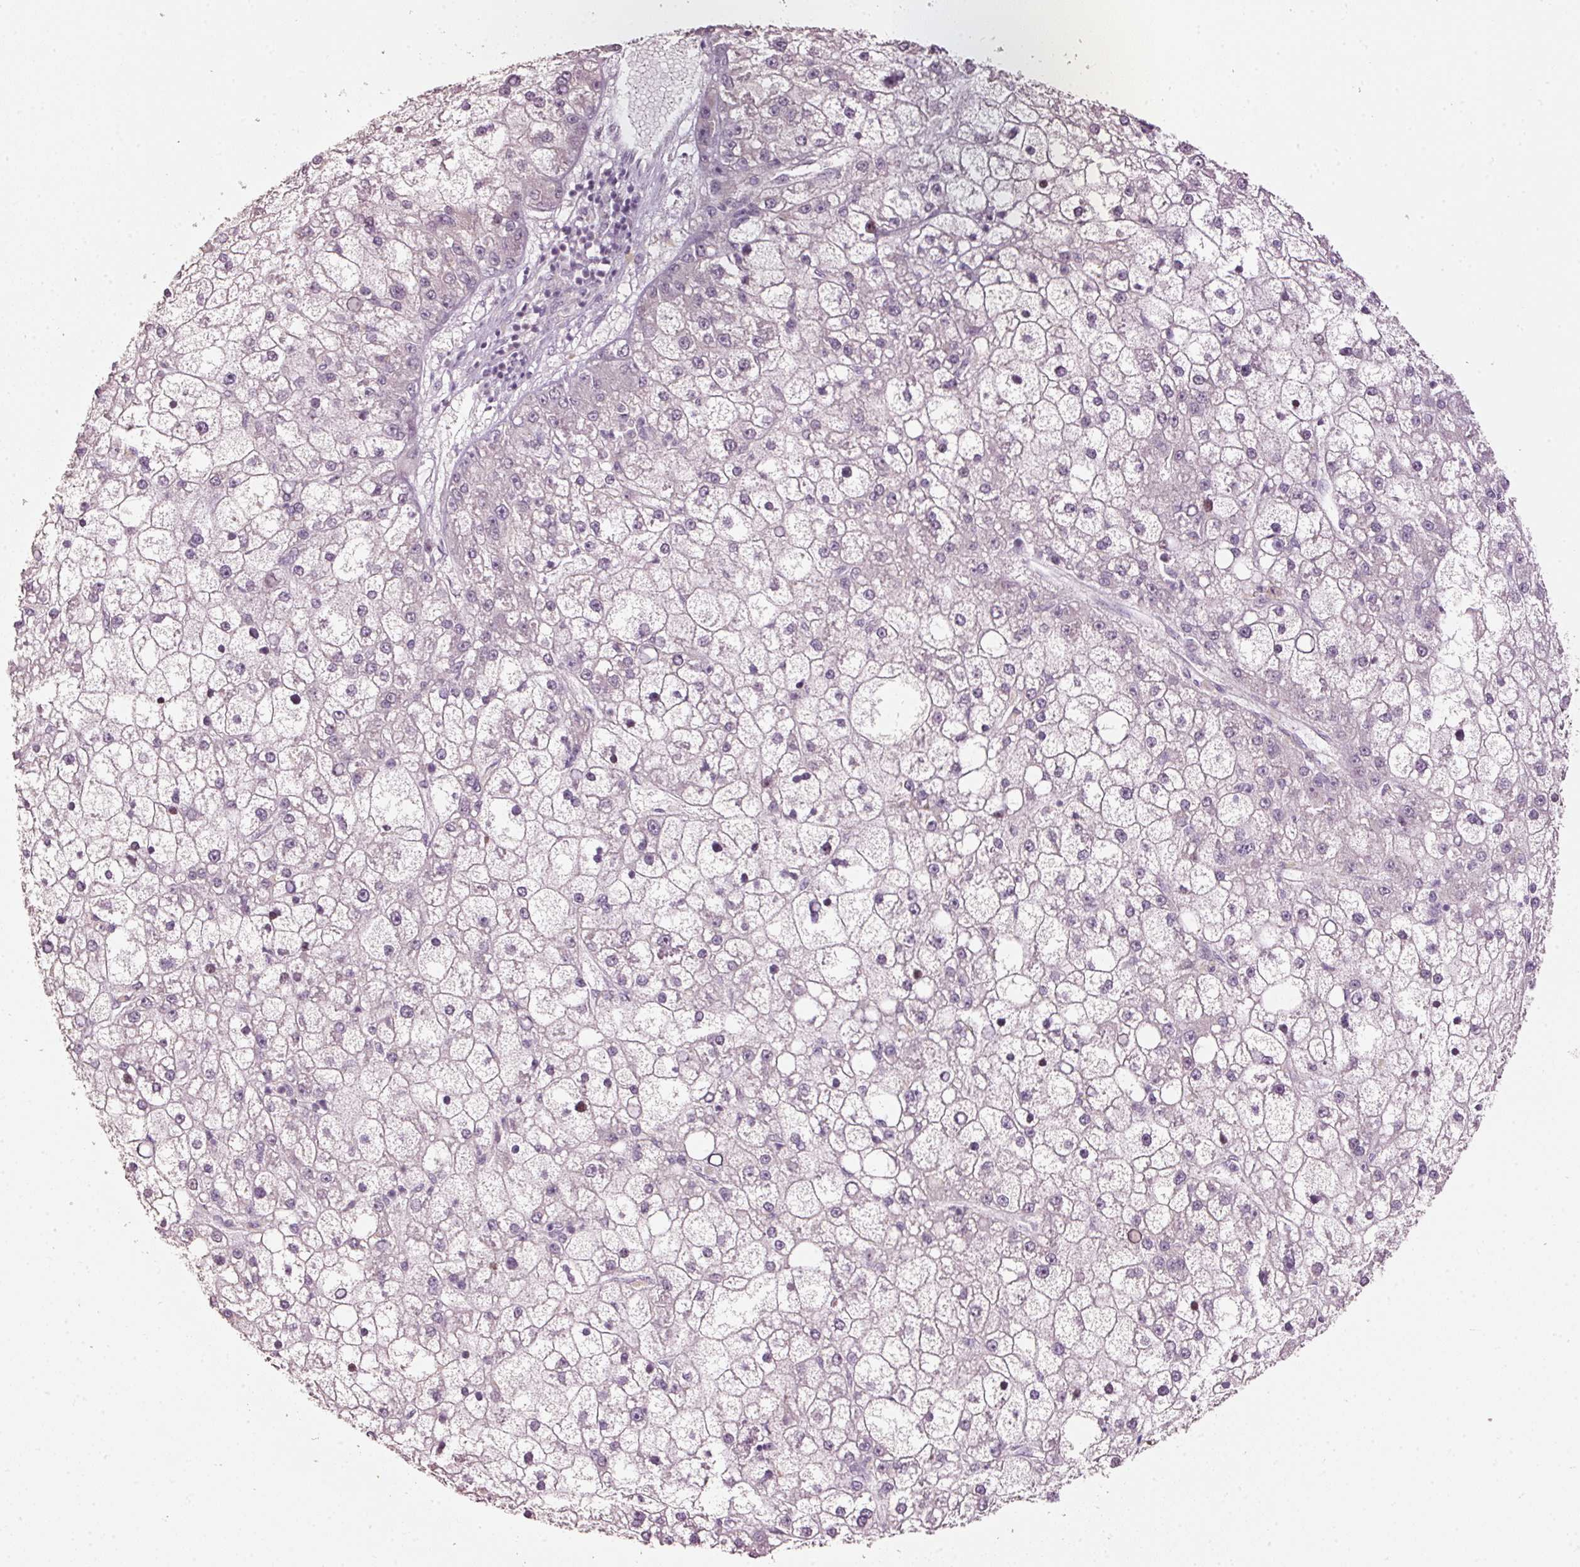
{"staining": {"intensity": "negative", "quantity": "none", "location": "none"}, "tissue": "liver cancer", "cell_type": "Tumor cells", "image_type": "cancer", "snomed": [{"axis": "morphology", "description": "Carcinoma, Hepatocellular, NOS"}, {"axis": "topography", "description": "Liver"}], "caption": "DAB (3,3'-diaminobenzidine) immunohistochemical staining of liver hepatocellular carcinoma exhibits no significant staining in tumor cells. (Brightfield microscopy of DAB IHC at high magnification).", "gene": "TOB2", "patient": {"sex": "male", "age": 67}}